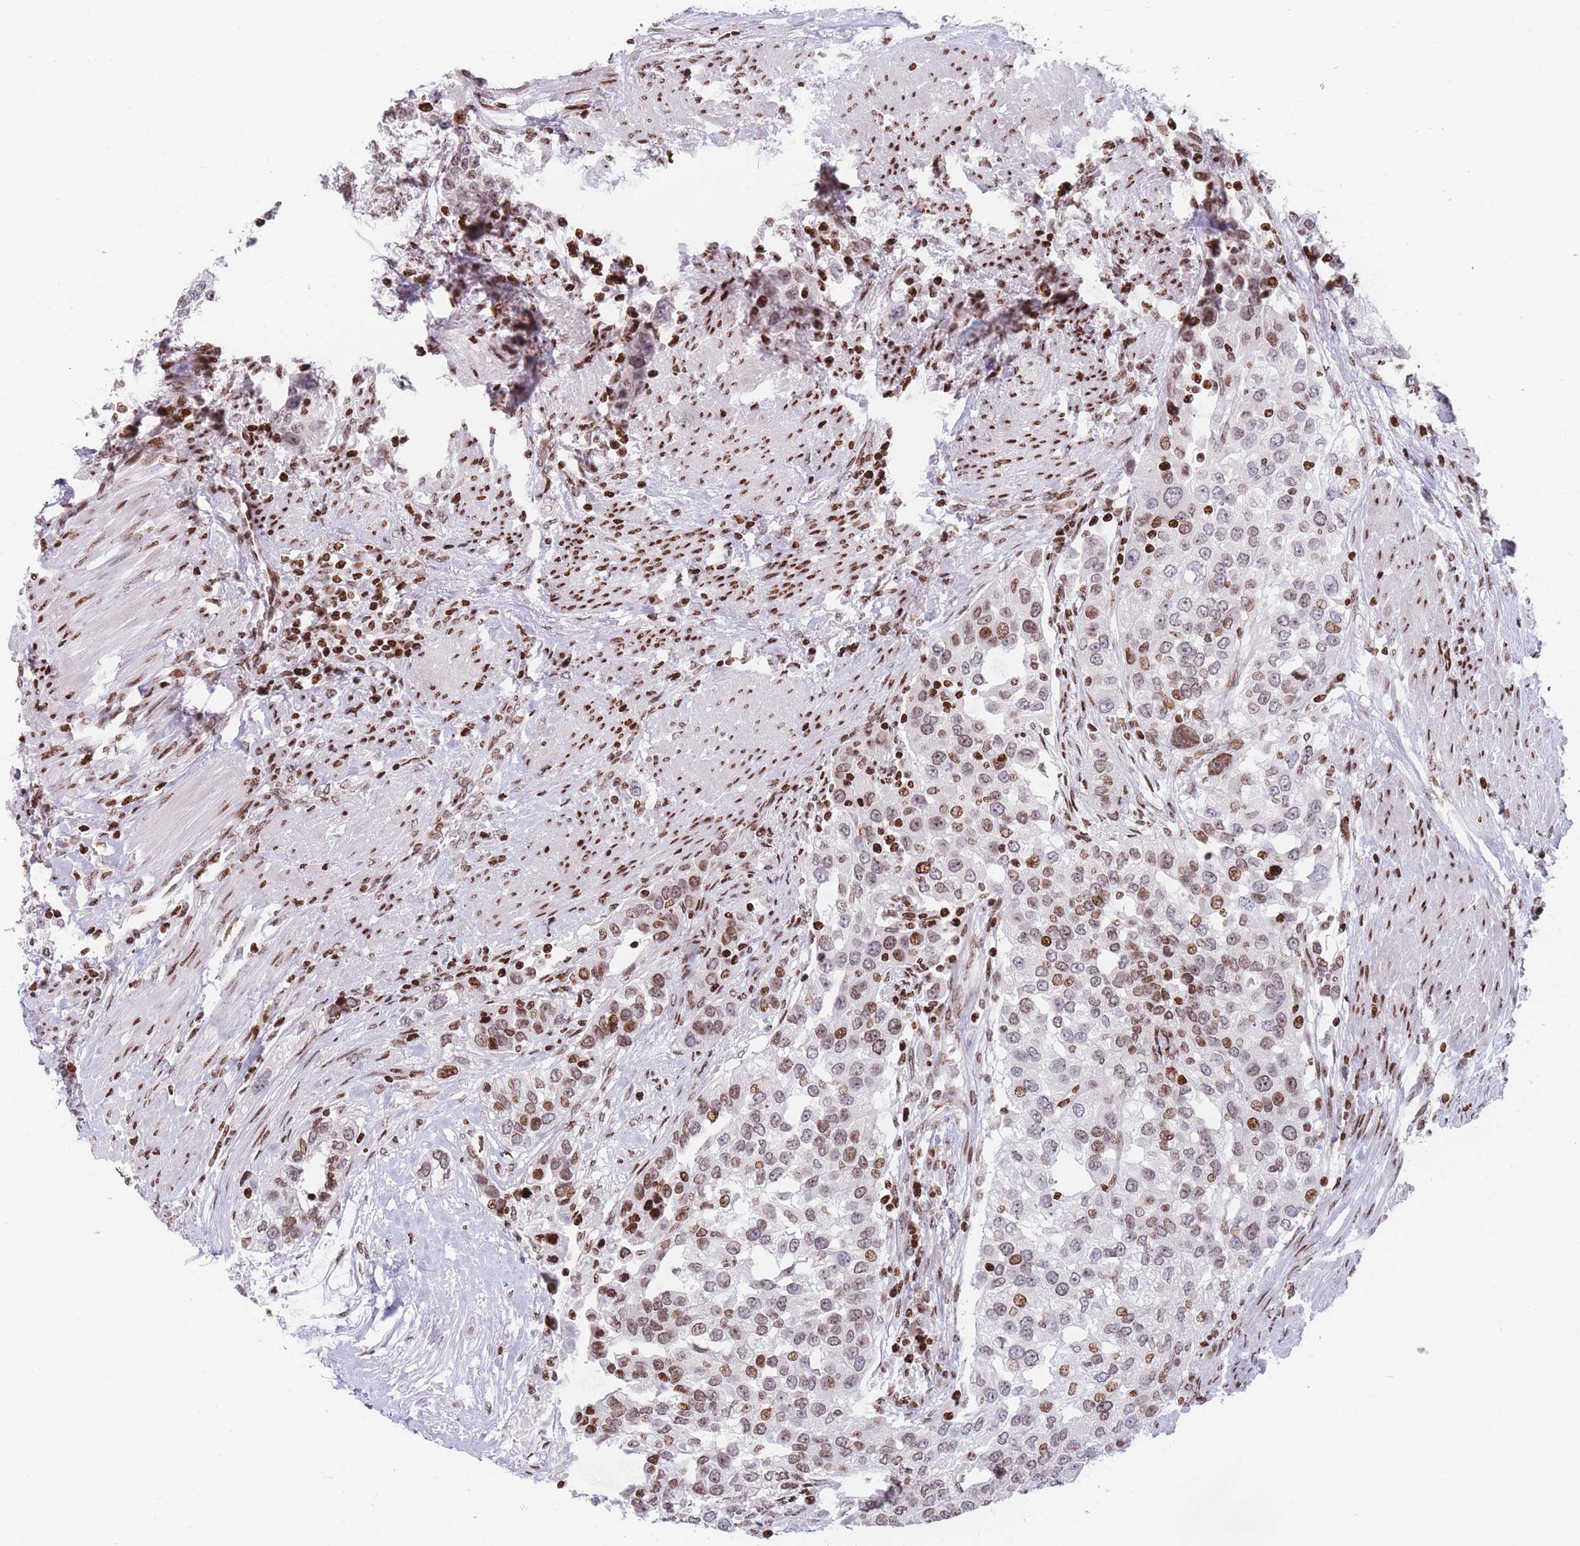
{"staining": {"intensity": "moderate", "quantity": "25%-75%", "location": "nuclear"}, "tissue": "urothelial cancer", "cell_type": "Tumor cells", "image_type": "cancer", "snomed": [{"axis": "morphology", "description": "Urothelial carcinoma, High grade"}, {"axis": "topography", "description": "Urinary bladder"}], "caption": "Urothelial cancer stained with a protein marker reveals moderate staining in tumor cells.", "gene": "AK9", "patient": {"sex": "female", "age": 80}}